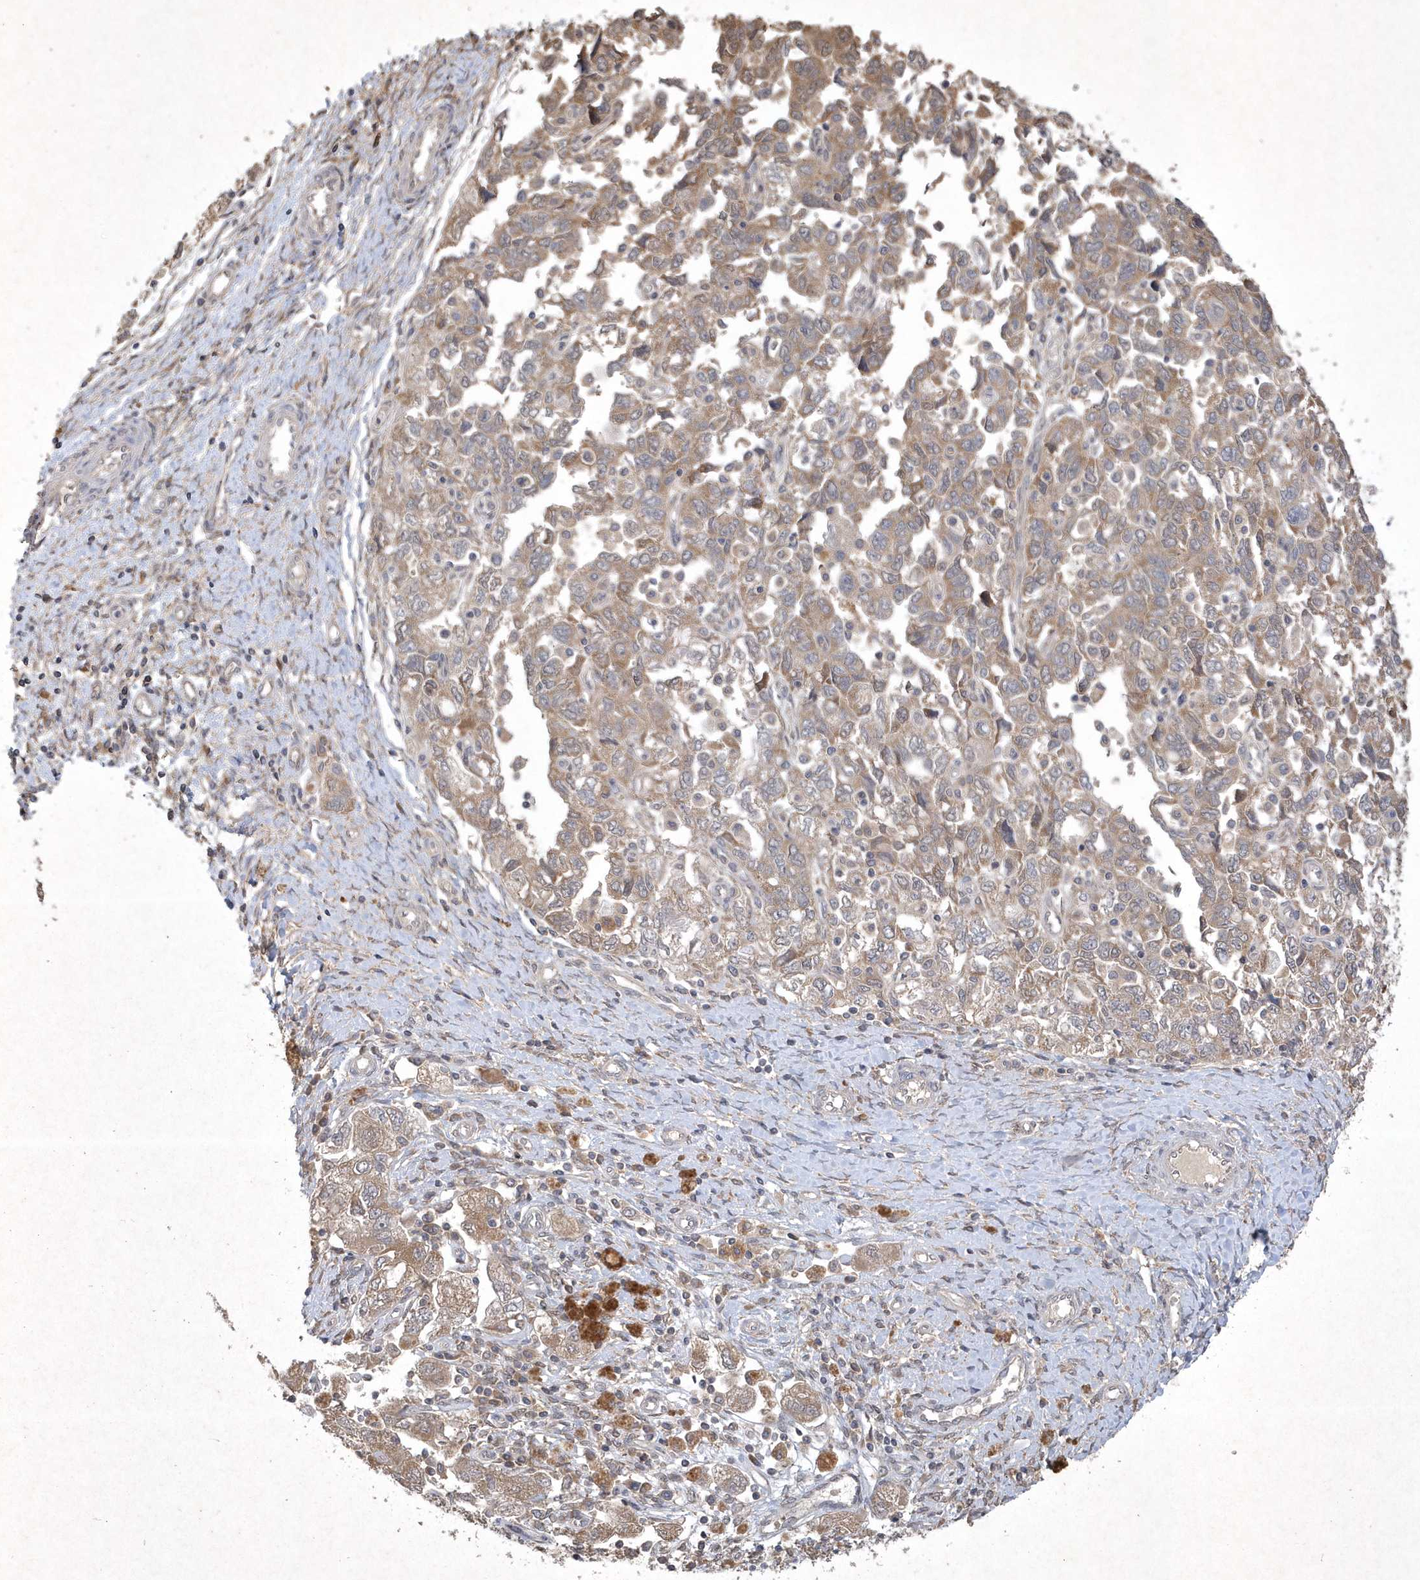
{"staining": {"intensity": "weak", "quantity": ">75%", "location": "cytoplasmic/membranous"}, "tissue": "ovarian cancer", "cell_type": "Tumor cells", "image_type": "cancer", "snomed": [{"axis": "morphology", "description": "Carcinoma, NOS"}, {"axis": "morphology", "description": "Cystadenocarcinoma, serous, NOS"}, {"axis": "topography", "description": "Ovary"}], "caption": "Protein expression analysis of human ovarian cancer (carcinoma) reveals weak cytoplasmic/membranous staining in approximately >75% of tumor cells.", "gene": "AKR7A2", "patient": {"sex": "female", "age": 69}}